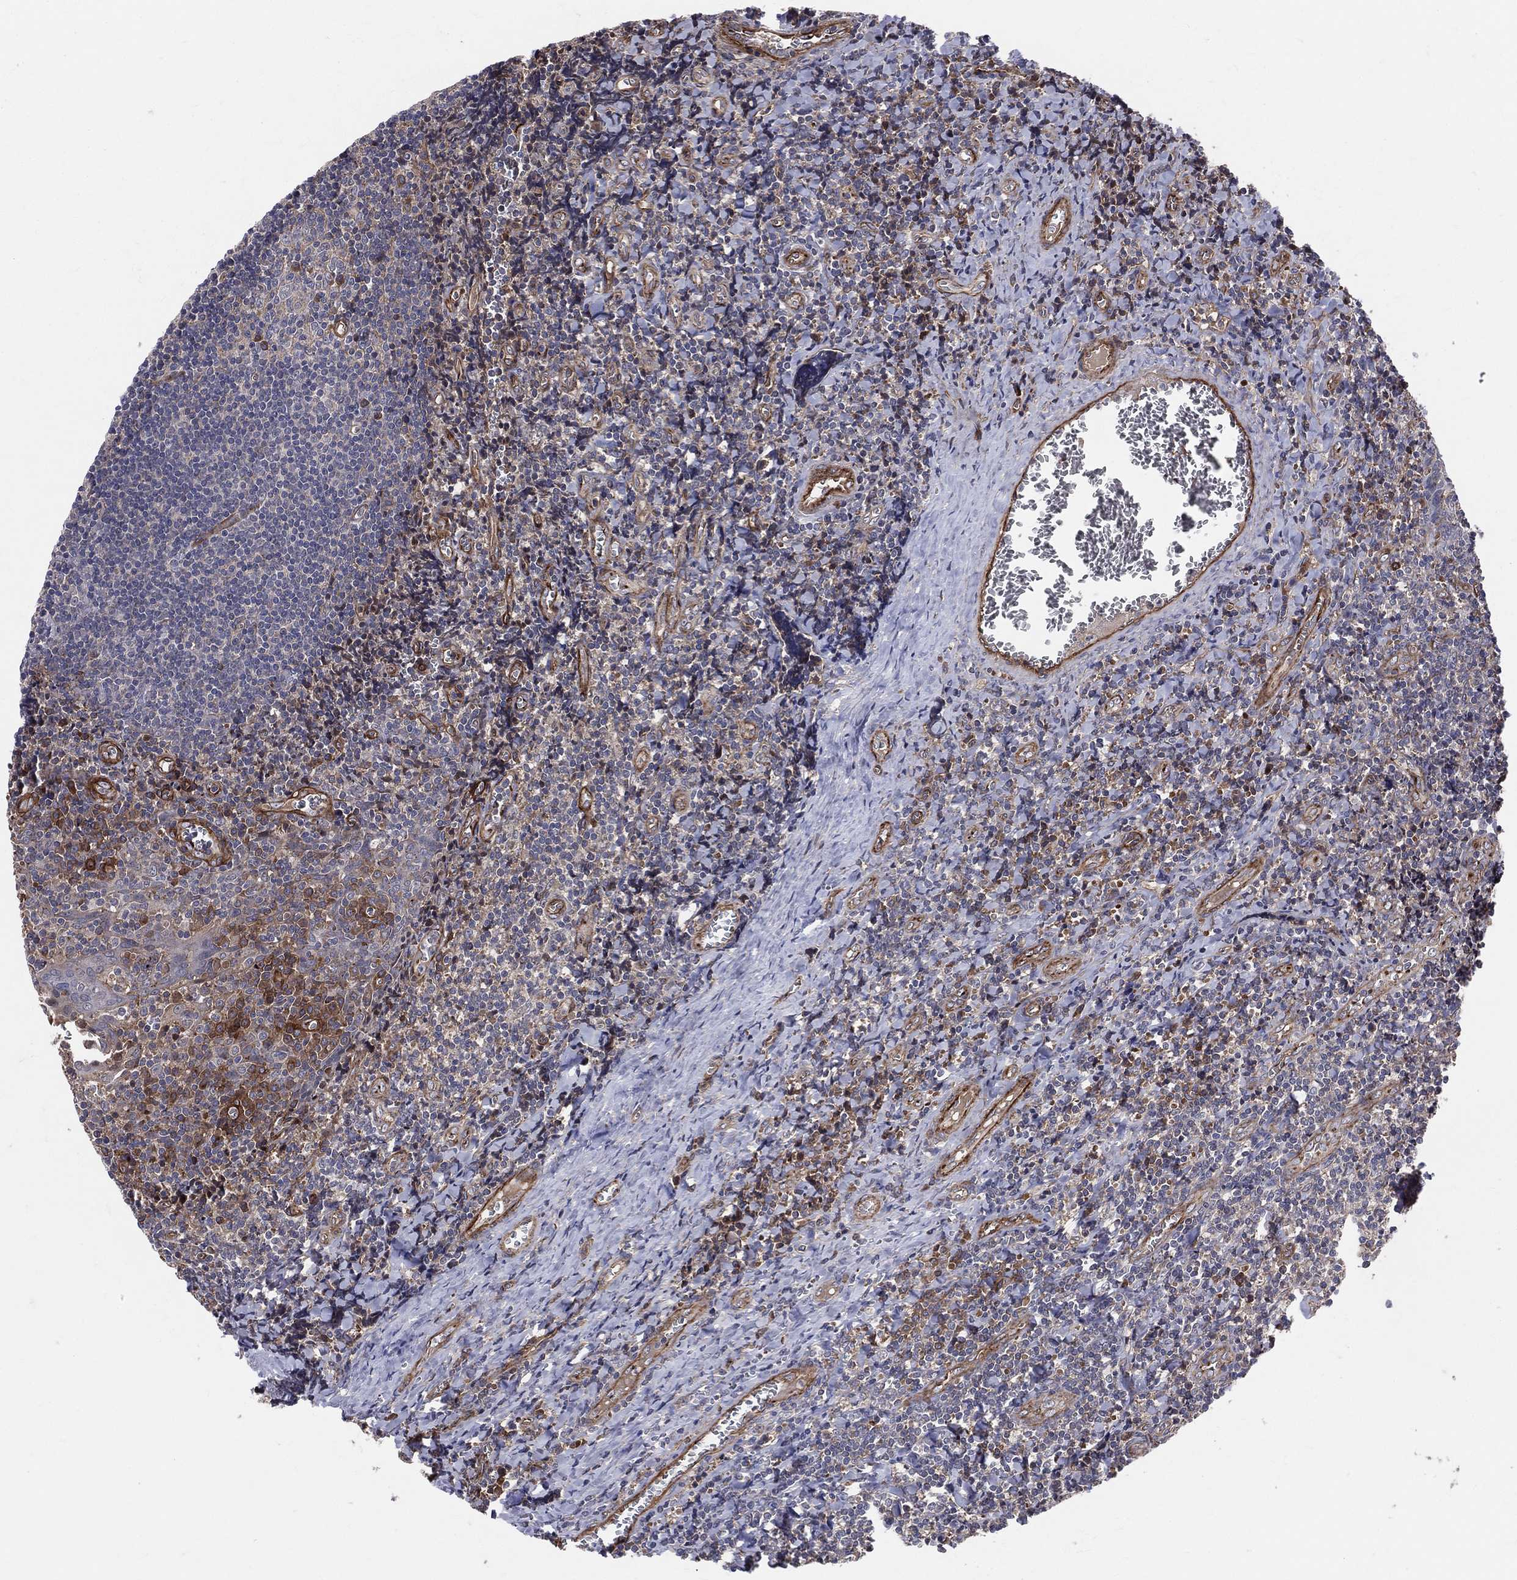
{"staining": {"intensity": "moderate", "quantity": "<25%", "location": "cytoplasmic/membranous"}, "tissue": "tonsil", "cell_type": "Germinal center cells", "image_type": "normal", "snomed": [{"axis": "morphology", "description": "Normal tissue, NOS"}, {"axis": "morphology", "description": "Inflammation, NOS"}, {"axis": "topography", "description": "Tonsil"}], "caption": "Immunohistochemical staining of unremarkable human tonsil exhibits moderate cytoplasmic/membranous protein positivity in approximately <25% of germinal center cells.", "gene": "ENTPD1", "patient": {"sex": "female", "age": 31}}